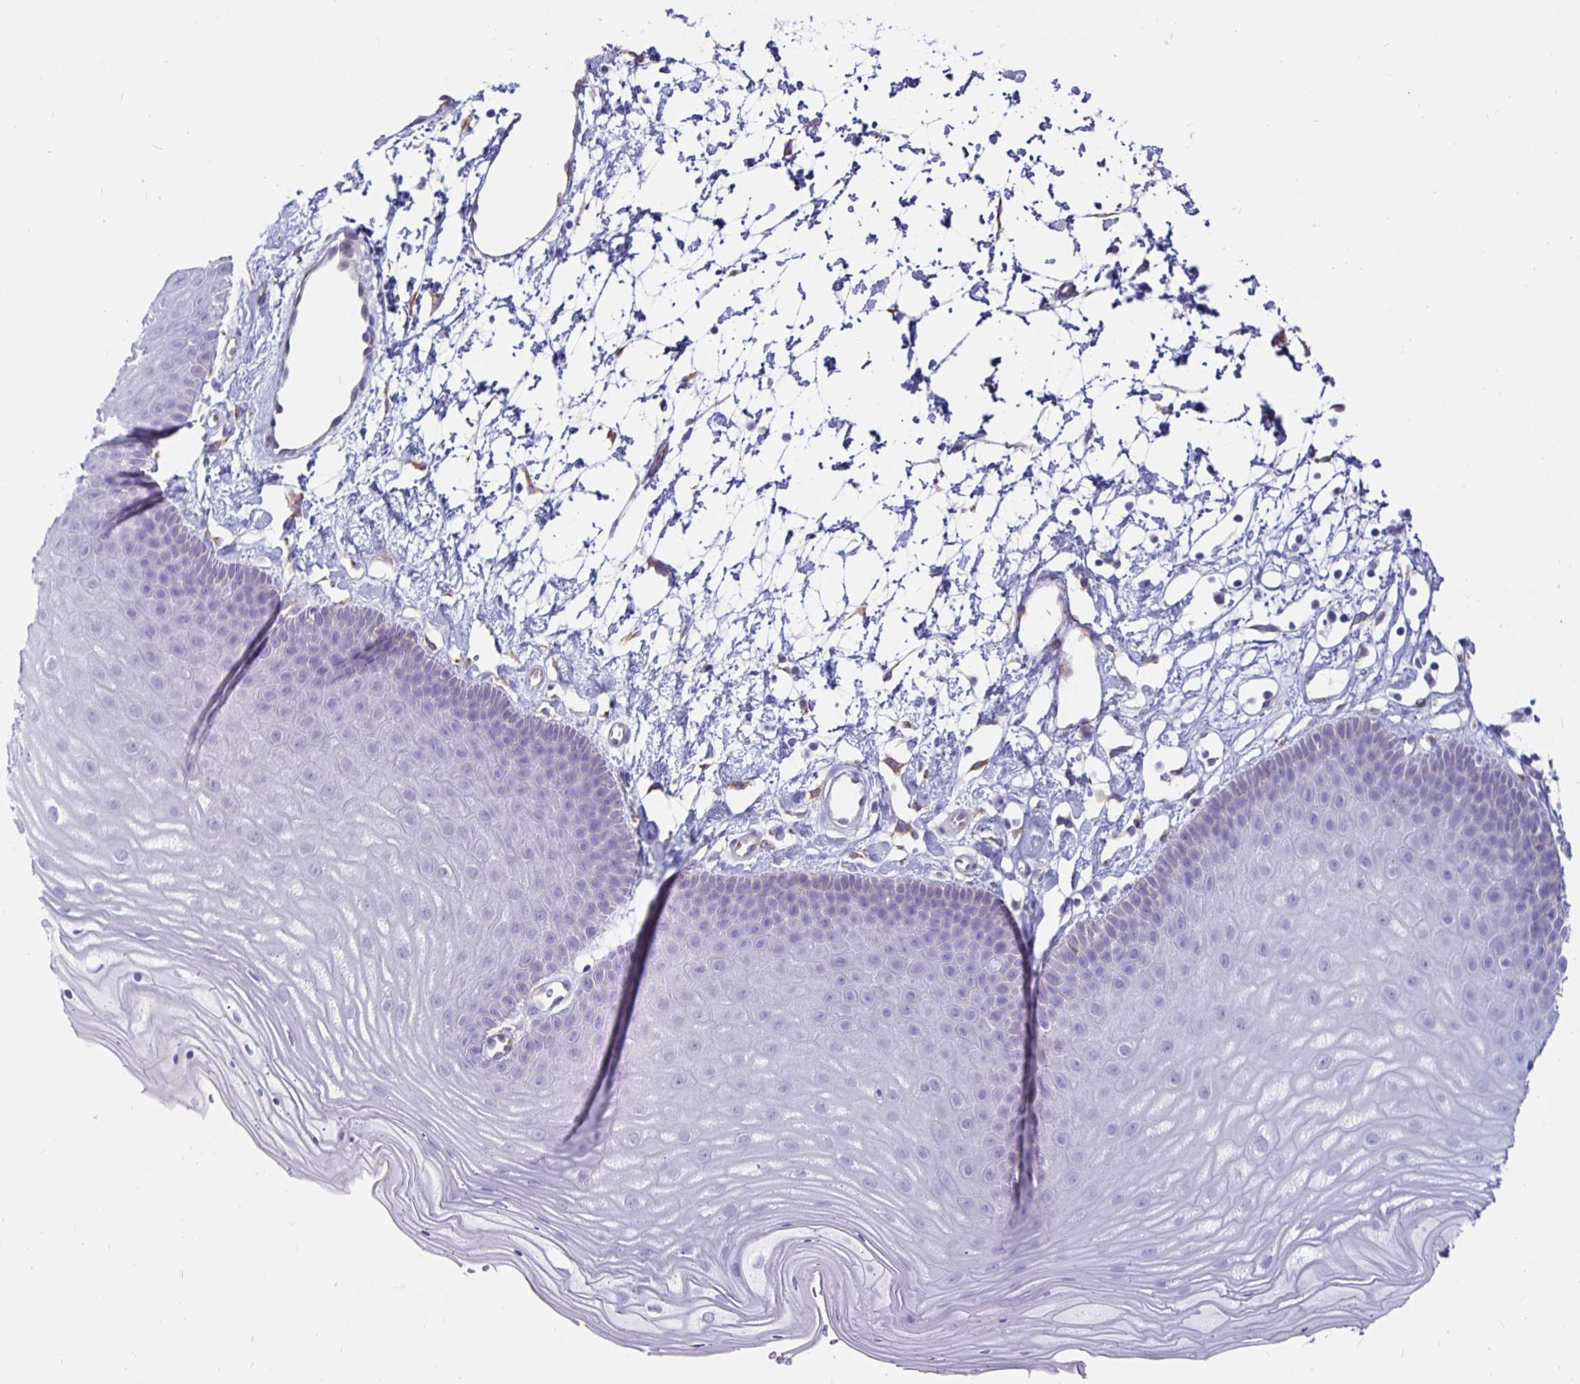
{"staining": {"intensity": "moderate", "quantity": "<25%", "location": "cytoplasmic/membranous"}, "tissue": "skin", "cell_type": "Epidermal cells", "image_type": "normal", "snomed": [{"axis": "morphology", "description": "Normal tissue, NOS"}, {"axis": "topography", "description": "Anal"}], "caption": "Skin stained with DAB immunohistochemistry (IHC) shows low levels of moderate cytoplasmic/membranous positivity in about <25% of epidermal cells.", "gene": "DNAI2", "patient": {"sex": "male", "age": 53}}